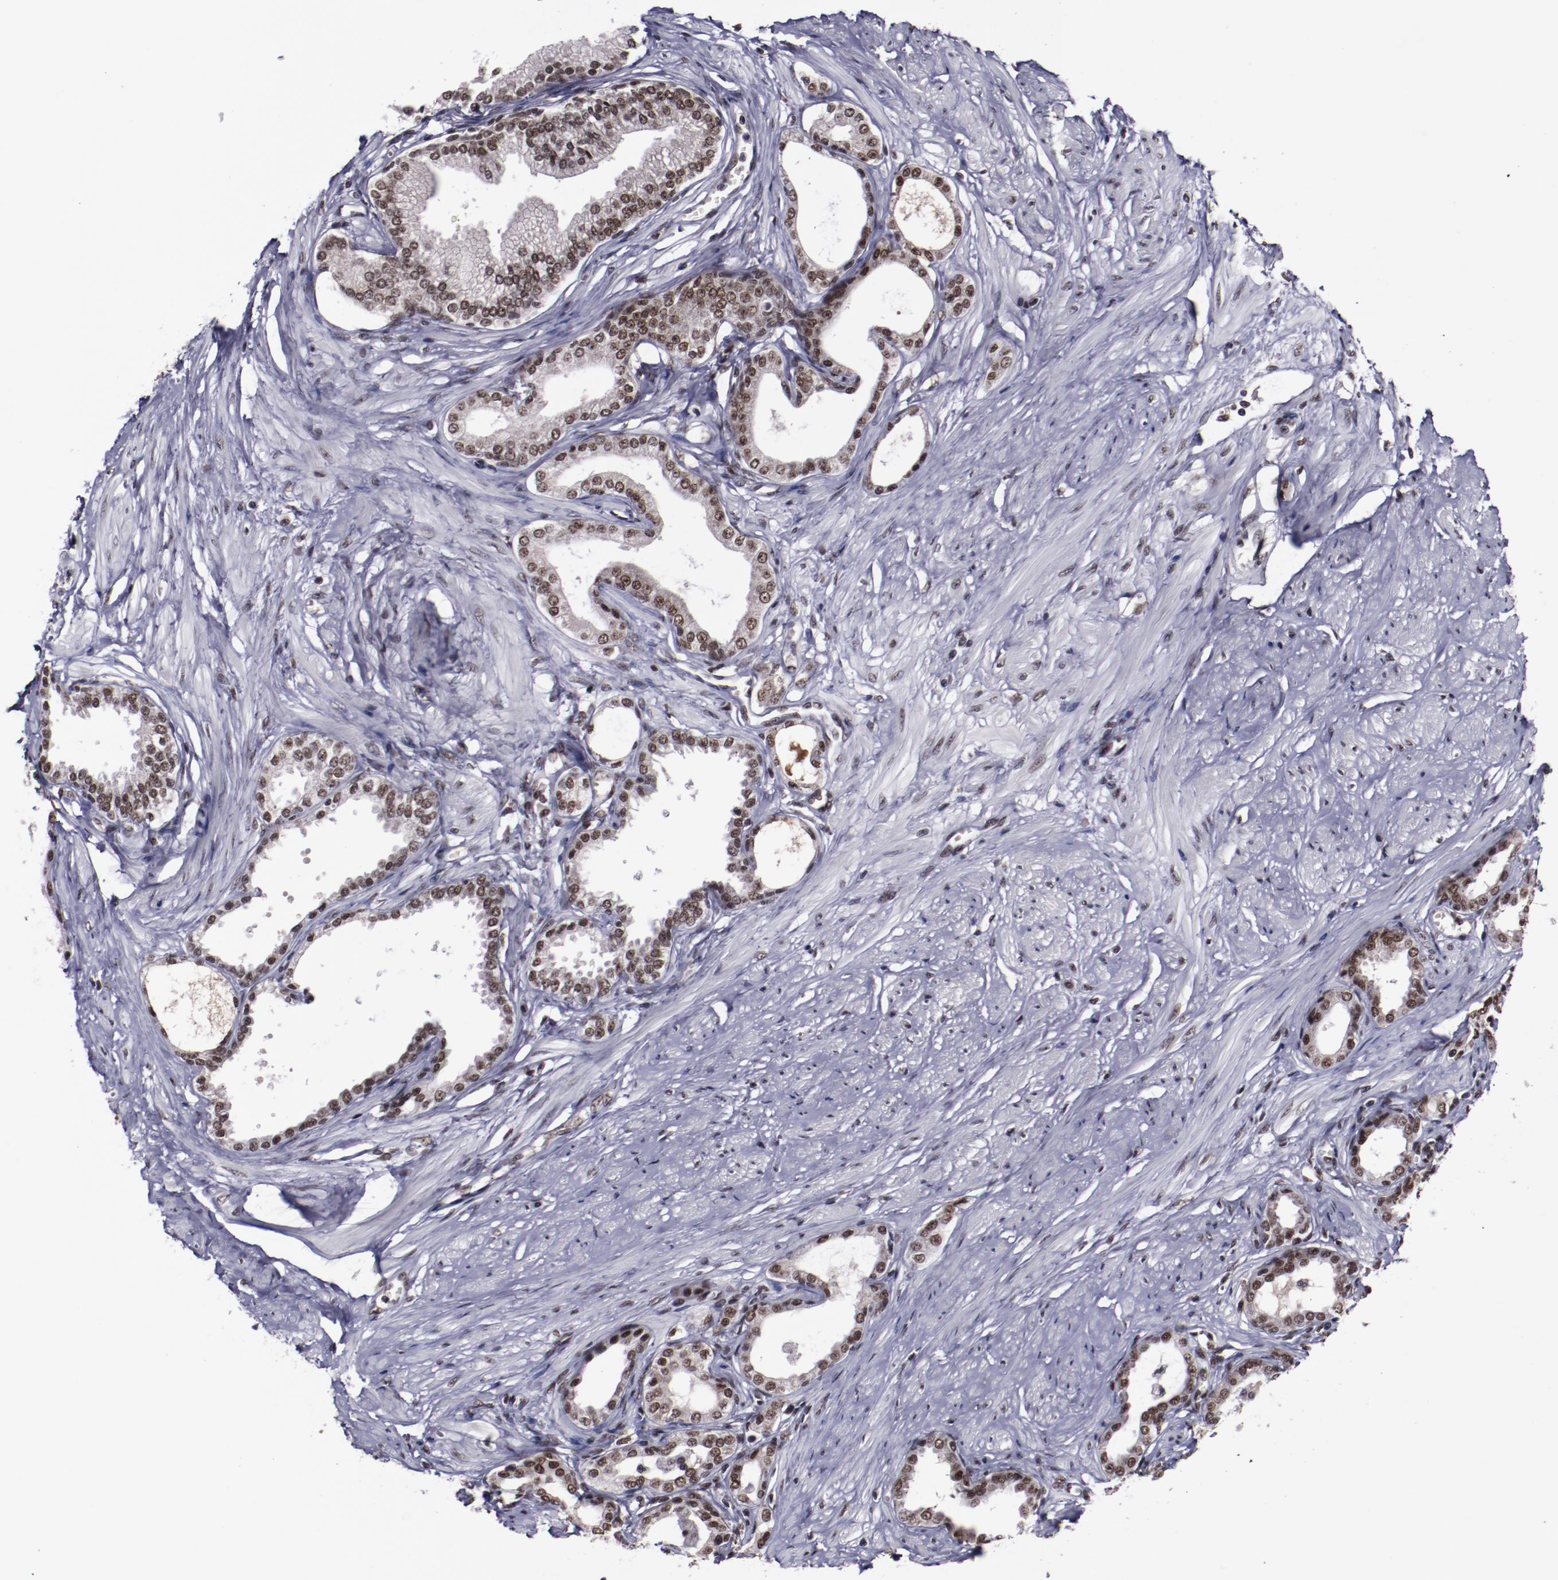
{"staining": {"intensity": "moderate", "quantity": ">75%", "location": "nuclear"}, "tissue": "prostate", "cell_type": "Glandular cells", "image_type": "normal", "snomed": [{"axis": "morphology", "description": "Normal tissue, NOS"}, {"axis": "topography", "description": "Prostate"}], "caption": "Immunohistochemistry staining of benign prostate, which shows medium levels of moderate nuclear staining in approximately >75% of glandular cells indicating moderate nuclear protein expression. The staining was performed using DAB (3,3'-diaminobenzidine) (brown) for protein detection and nuclei were counterstained in hematoxylin (blue).", "gene": "ERH", "patient": {"sex": "male", "age": 64}}